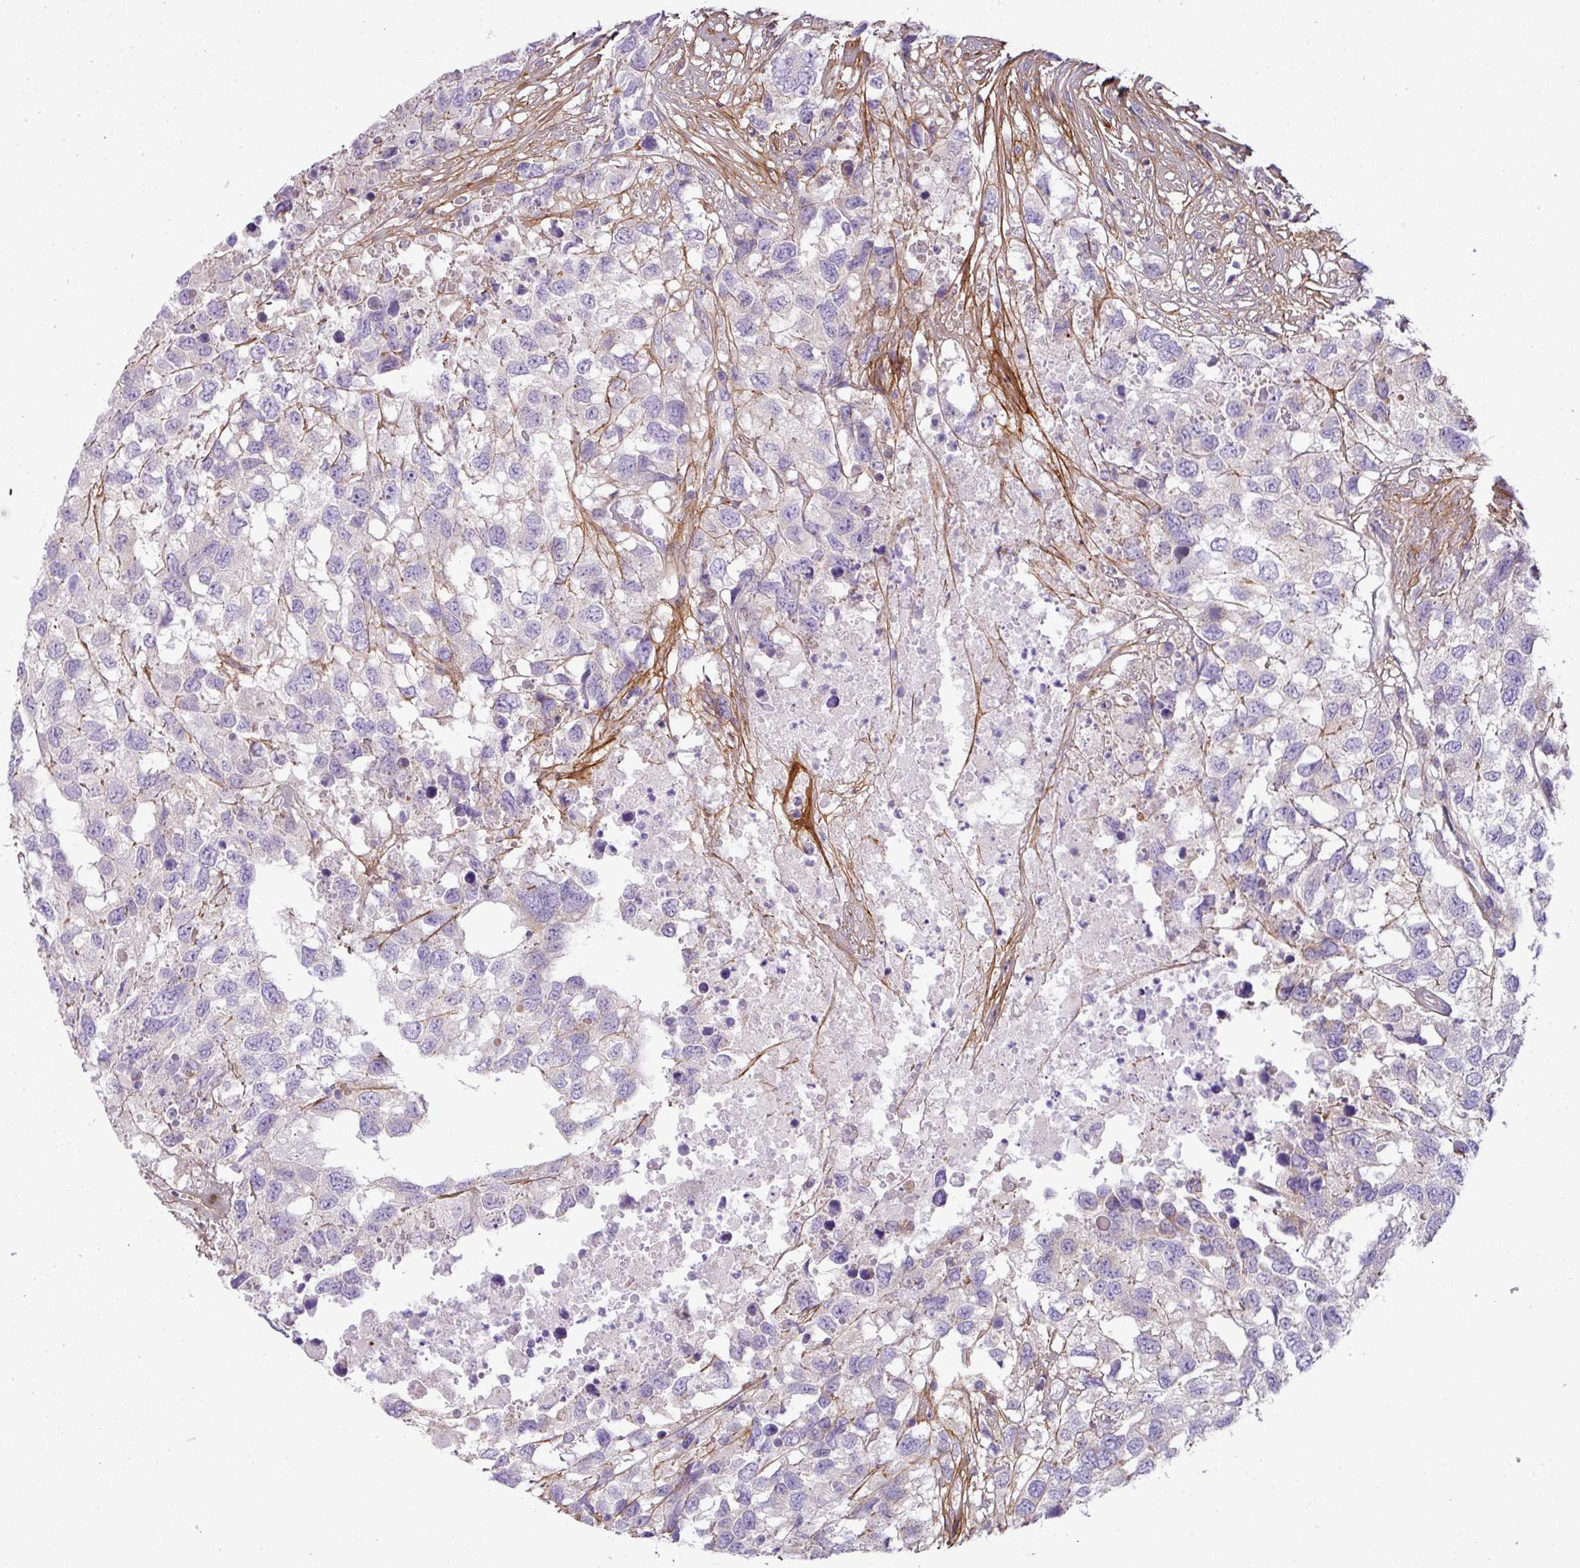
{"staining": {"intensity": "negative", "quantity": "none", "location": "none"}, "tissue": "testis cancer", "cell_type": "Tumor cells", "image_type": "cancer", "snomed": [{"axis": "morphology", "description": "Carcinoma, Embryonal, NOS"}, {"axis": "topography", "description": "Testis"}], "caption": "DAB (3,3'-diaminobenzidine) immunohistochemical staining of human embryonal carcinoma (testis) shows no significant expression in tumor cells. (DAB immunohistochemistry with hematoxylin counter stain).", "gene": "PARD6G", "patient": {"sex": "male", "age": 83}}